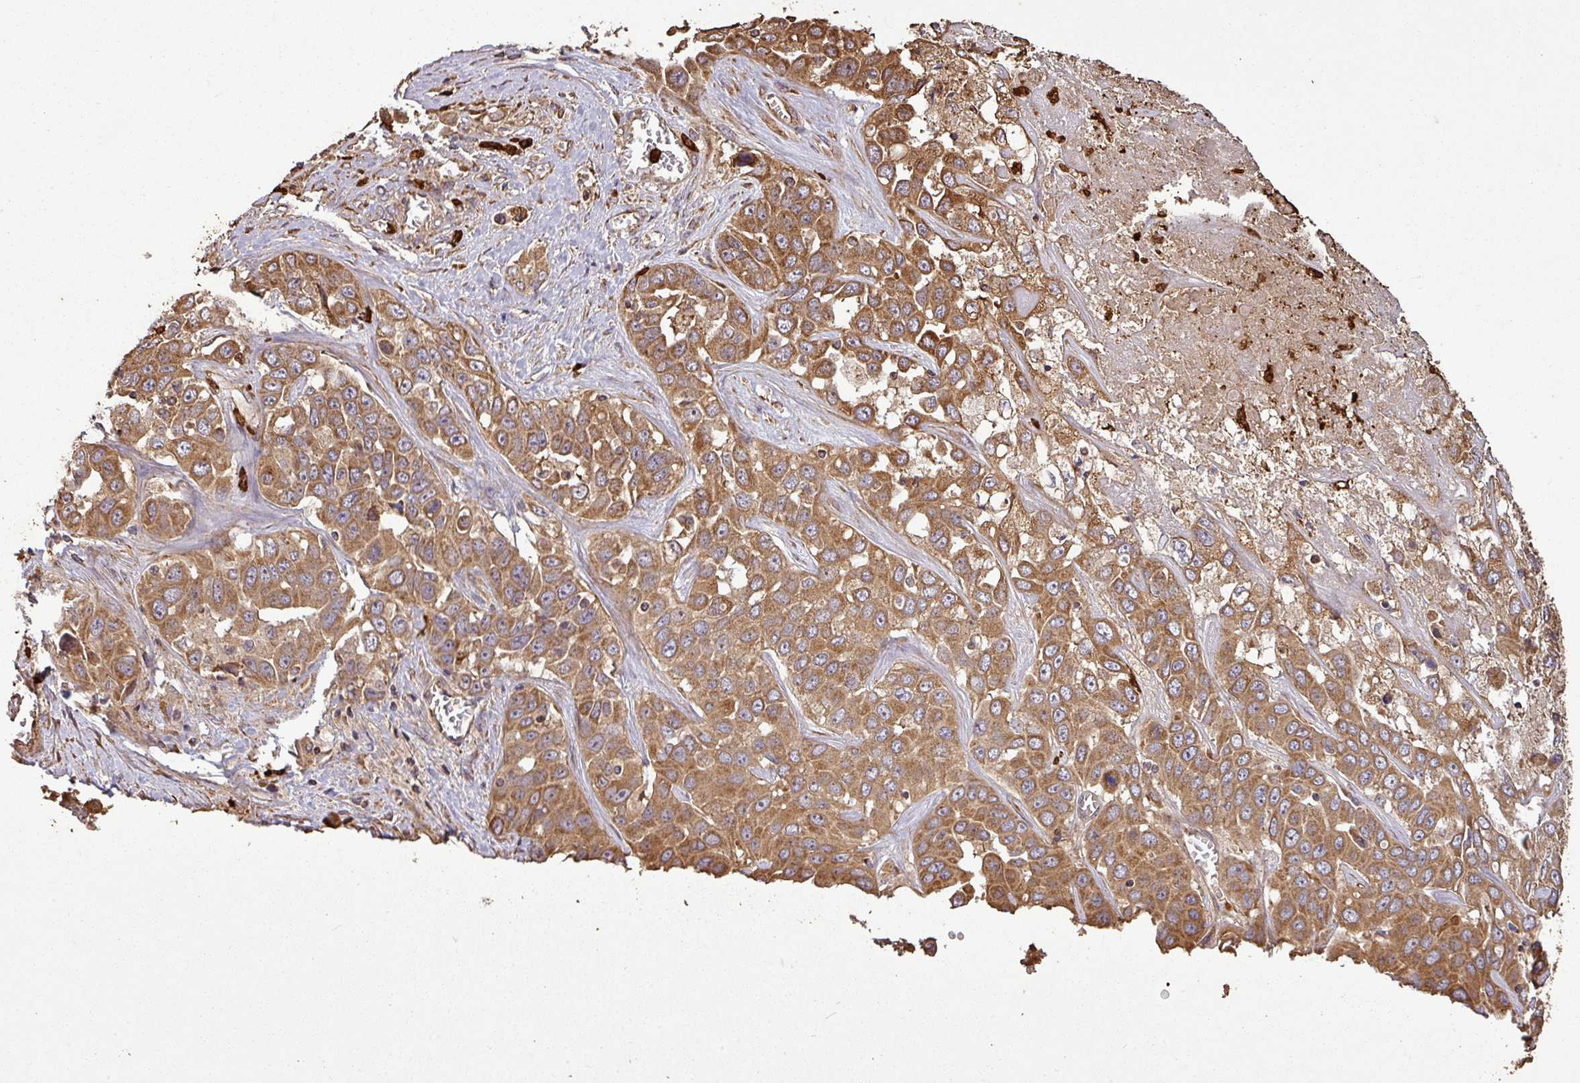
{"staining": {"intensity": "moderate", "quantity": ">75%", "location": "cytoplasmic/membranous"}, "tissue": "liver cancer", "cell_type": "Tumor cells", "image_type": "cancer", "snomed": [{"axis": "morphology", "description": "Cholangiocarcinoma"}, {"axis": "topography", "description": "Liver"}], "caption": "Brown immunohistochemical staining in human cholangiocarcinoma (liver) displays moderate cytoplasmic/membranous expression in about >75% of tumor cells. Immunohistochemistry (ihc) stains the protein in brown and the nuclei are stained blue.", "gene": "PLEKHM1", "patient": {"sex": "female", "age": 52}}